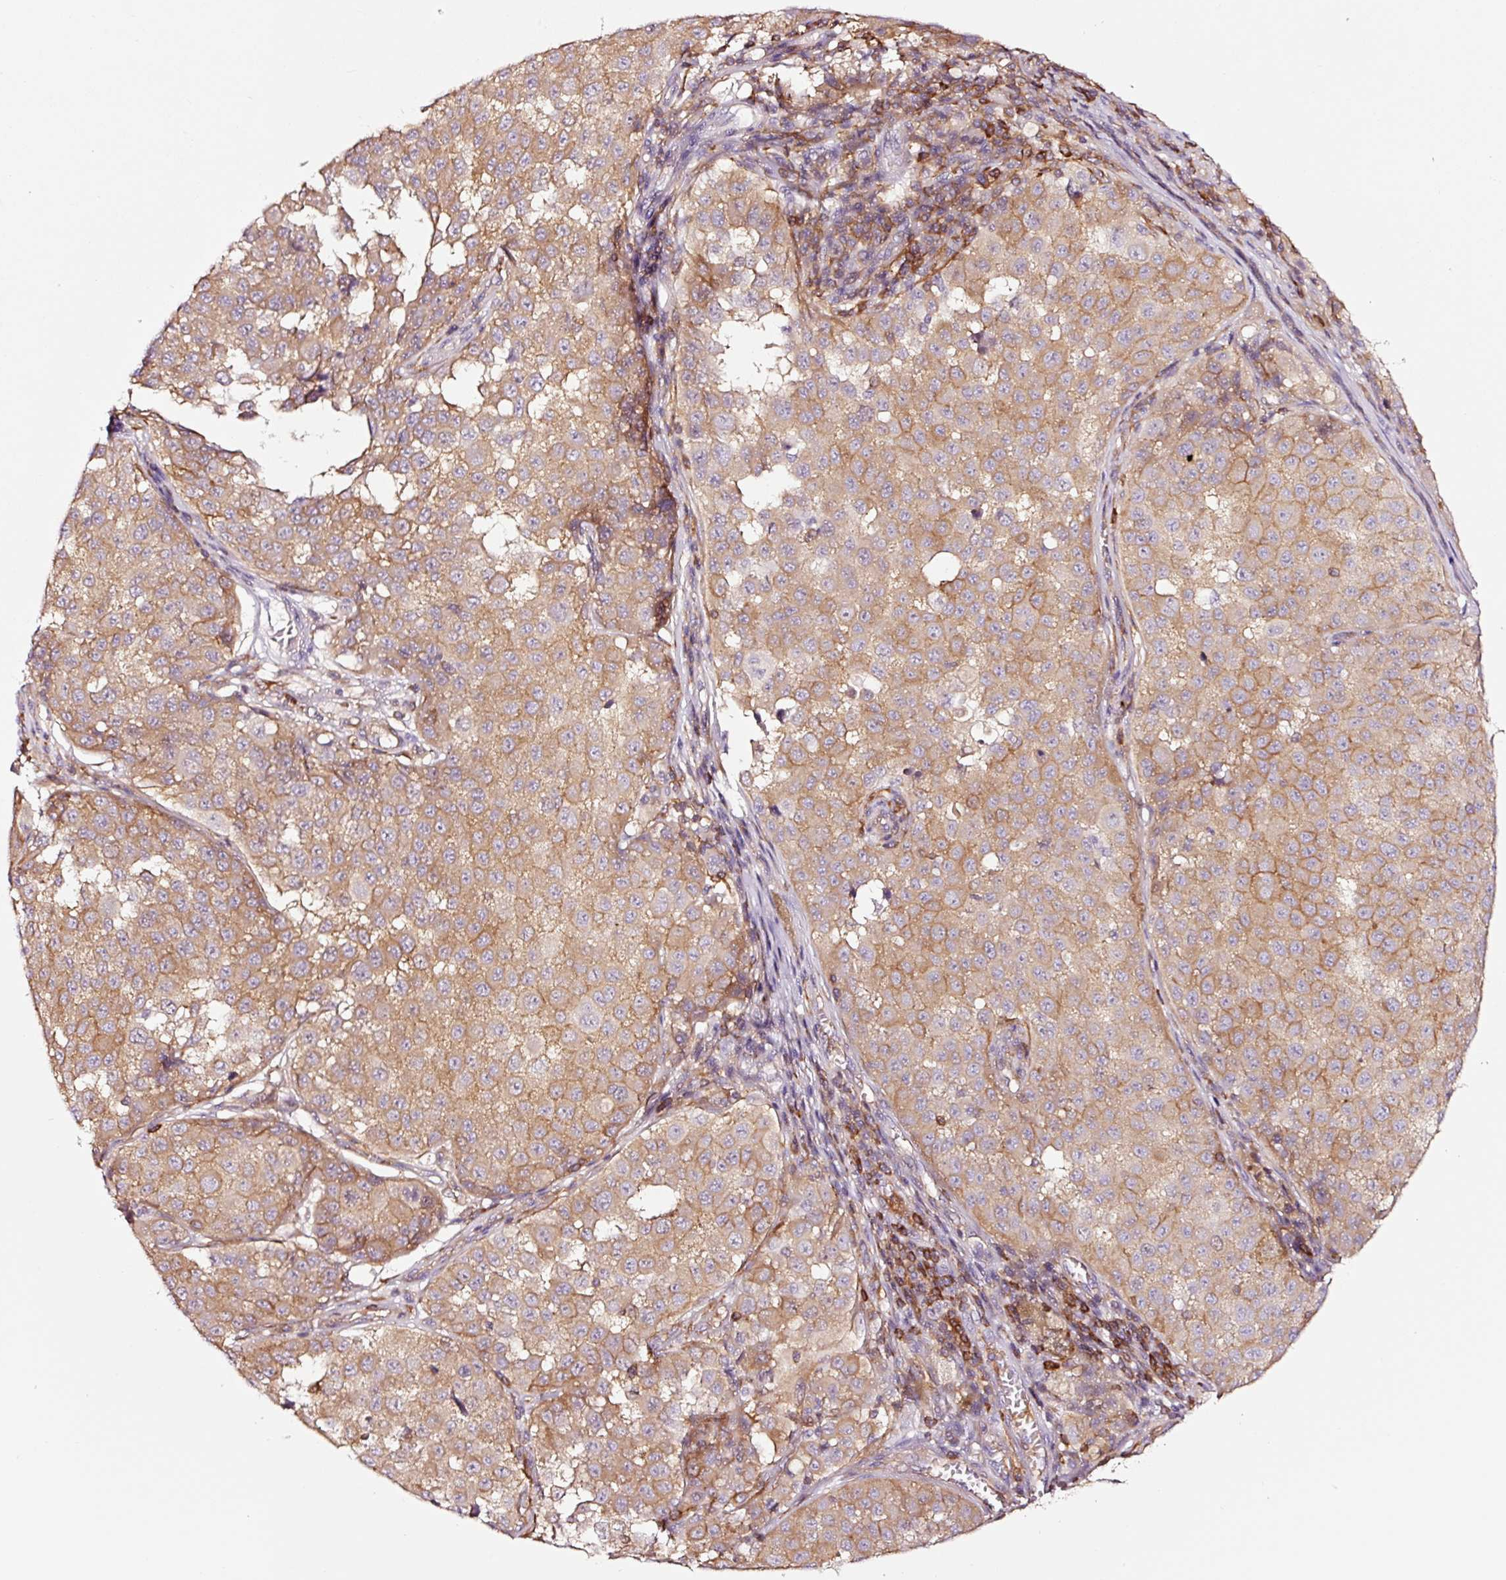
{"staining": {"intensity": "moderate", "quantity": ">75%", "location": "cytoplasmic/membranous"}, "tissue": "melanoma", "cell_type": "Tumor cells", "image_type": "cancer", "snomed": [{"axis": "morphology", "description": "Malignant melanoma, NOS"}, {"axis": "topography", "description": "Skin"}], "caption": "Melanoma was stained to show a protein in brown. There is medium levels of moderate cytoplasmic/membranous expression in approximately >75% of tumor cells.", "gene": "ADD3", "patient": {"sex": "male", "age": 64}}